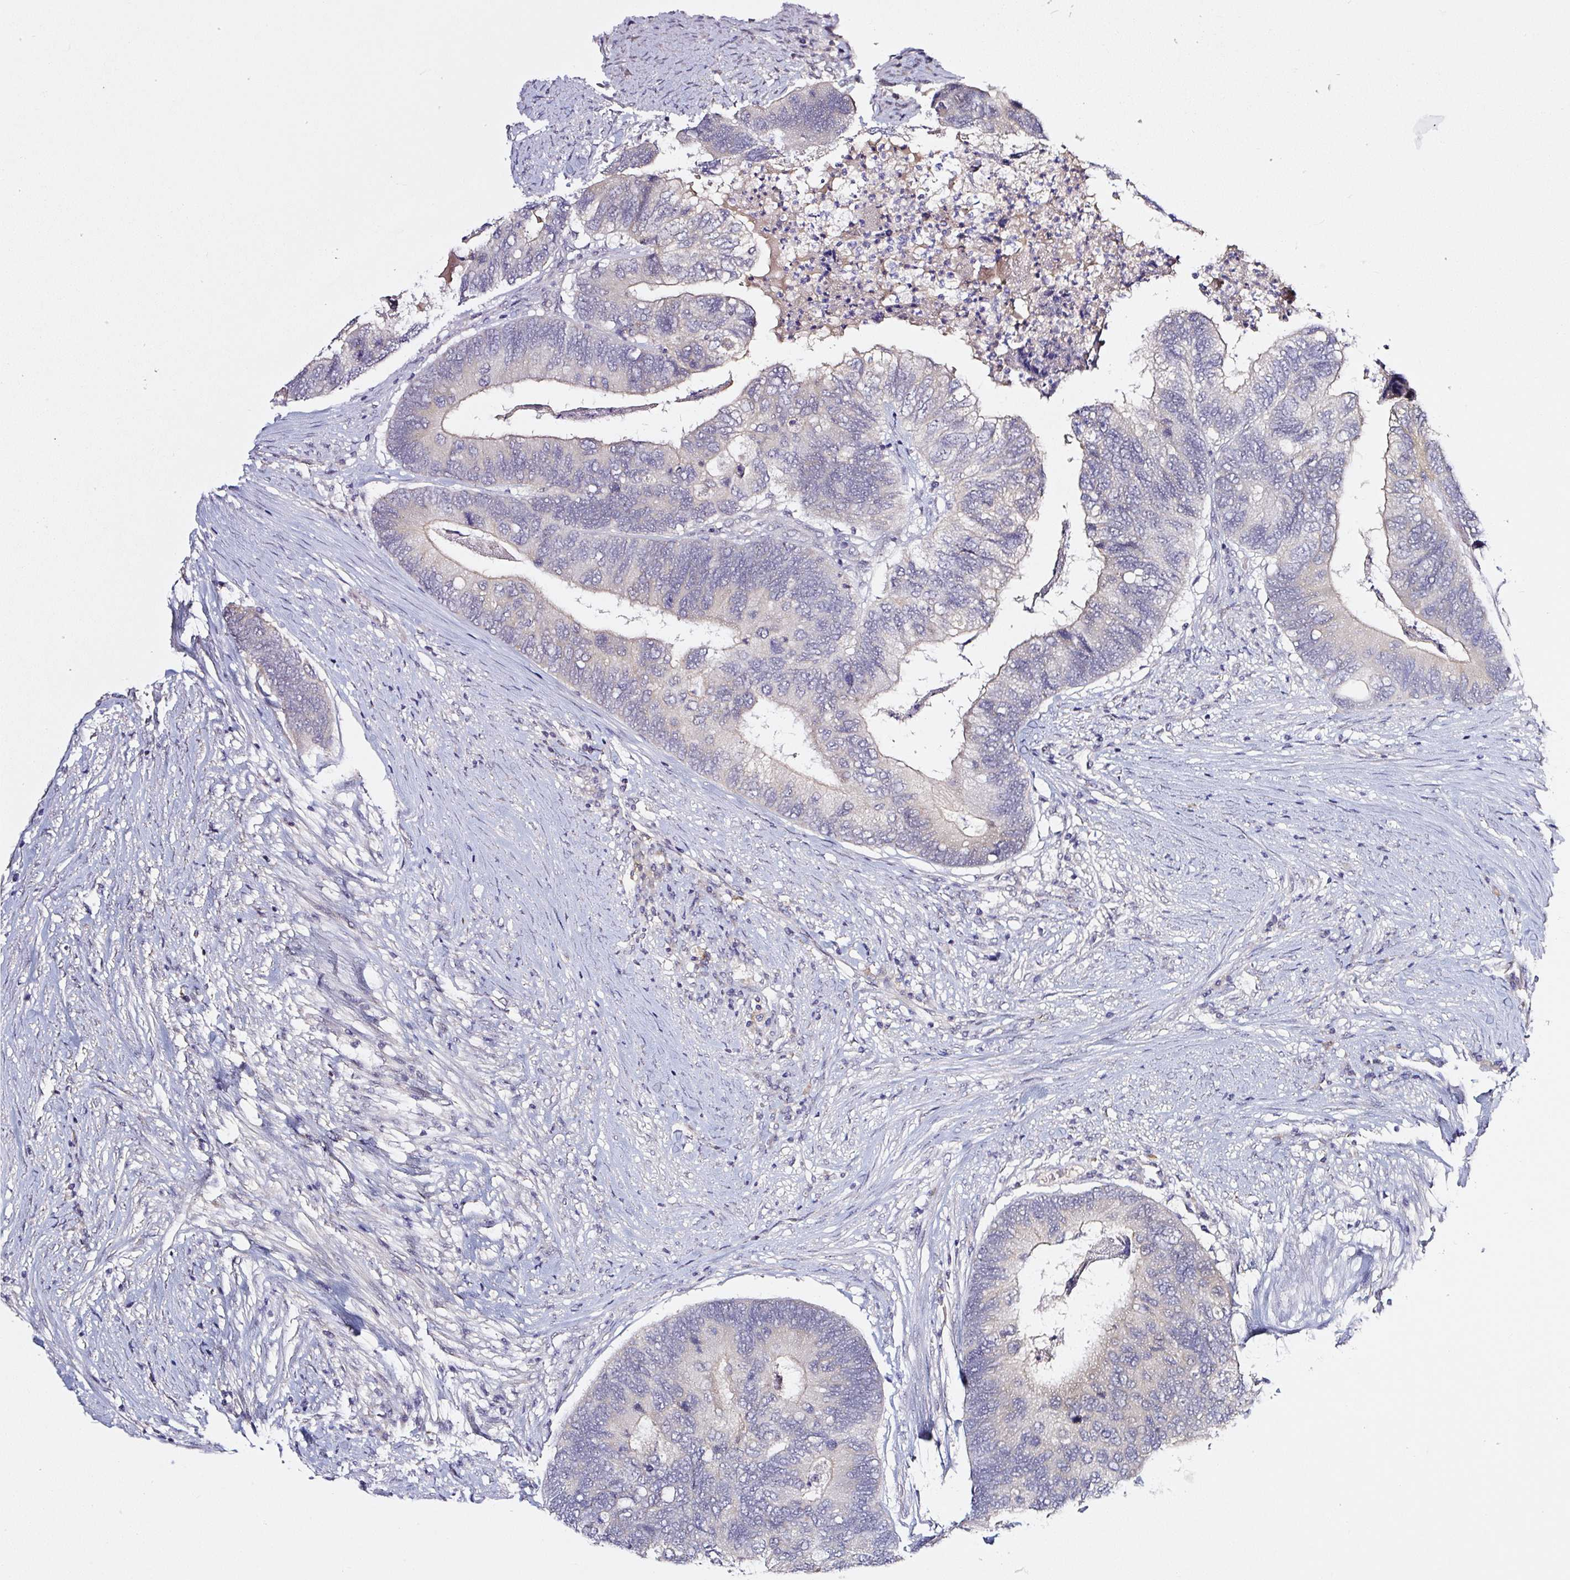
{"staining": {"intensity": "negative", "quantity": "none", "location": "none"}, "tissue": "colorectal cancer", "cell_type": "Tumor cells", "image_type": "cancer", "snomed": [{"axis": "morphology", "description": "Adenocarcinoma, NOS"}, {"axis": "topography", "description": "Colon"}], "caption": "Immunohistochemistry micrograph of neoplastic tissue: human colorectal cancer stained with DAB reveals no significant protein positivity in tumor cells. (Stains: DAB immunohistochemistry with hematoxylin counter stain, Microscopy: brightfield microscopy at high magnification).", "gene": "PRKAA2", "patient": {"sex": "female", "age": 67}}